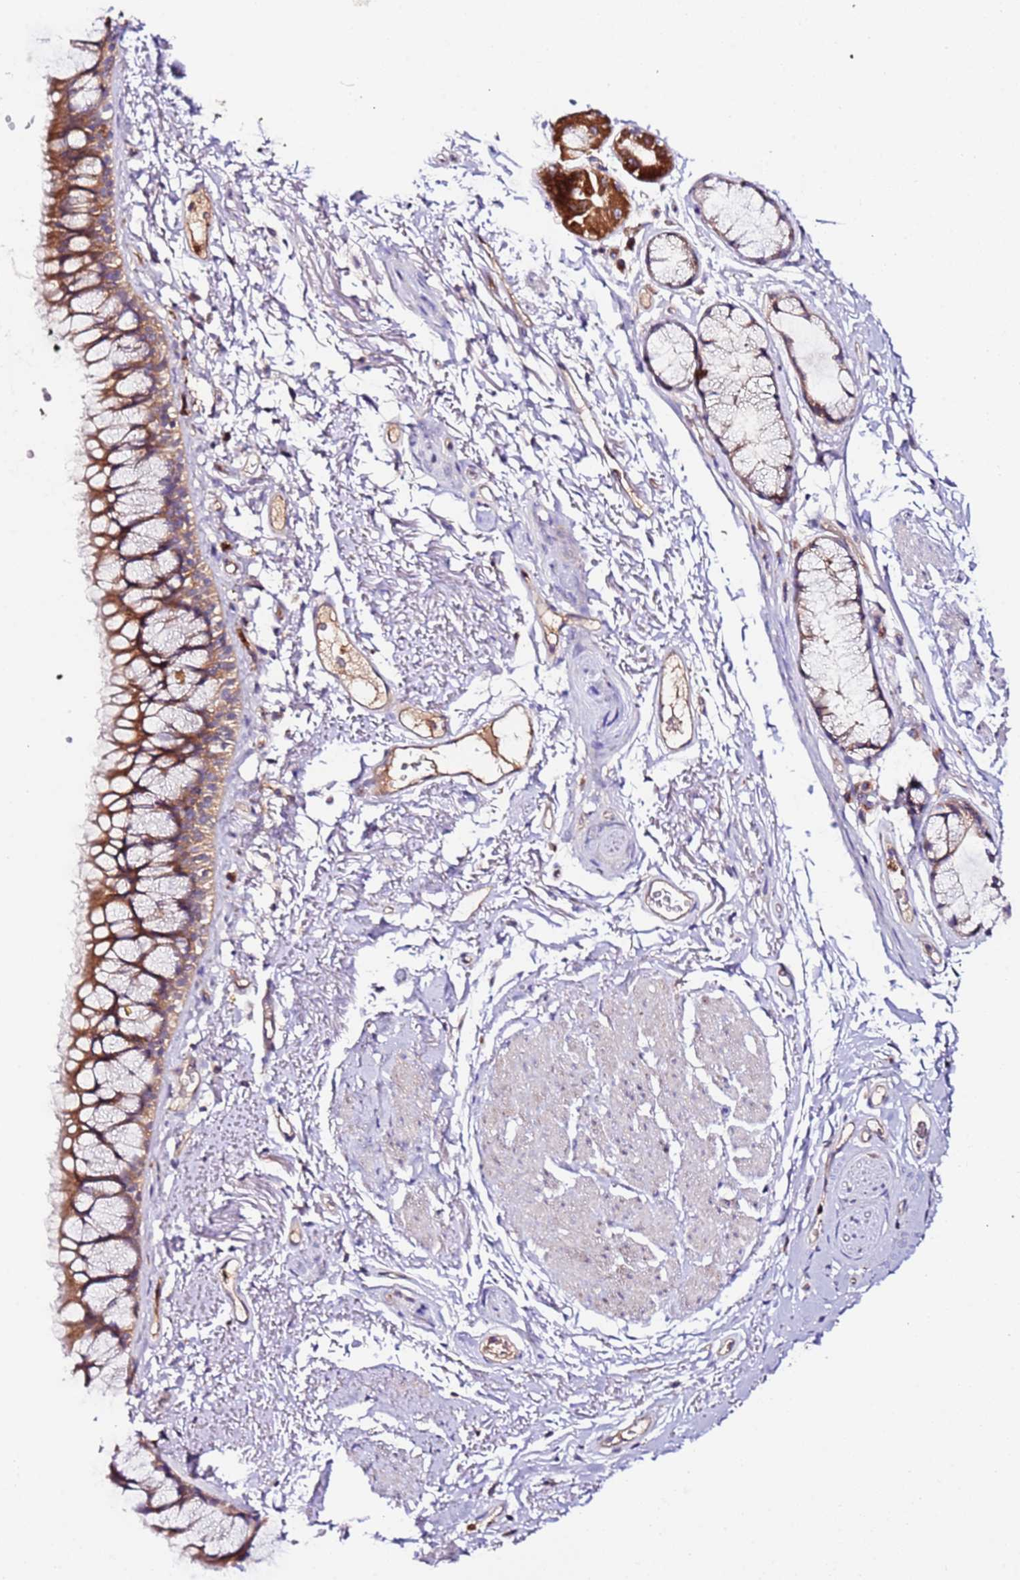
{"staining": {"intensity": "moderate", "quantity": ">75%", "location": "cytoplasmic/membranous"}, "tissue": "bronchus", "cell_type": "Respiratory epithelial cells", "image_type": "normal", "snomed": [{"axis": "morphology", "description": "Normal tissue, NOS"}, {"axis": "topography", "description": "Cartilage tissue"}, {"axis": "topography", "description": "Bronchus"}], "caption": "Immunohistochemical staining of benign human bronchus exhibits moderate cytoplasmic/membranous protein staining in approximately >75% of respiratory epithelial cells.", "gene": "FLVCR1", "patient": {"sex": "female", "age": 73}}